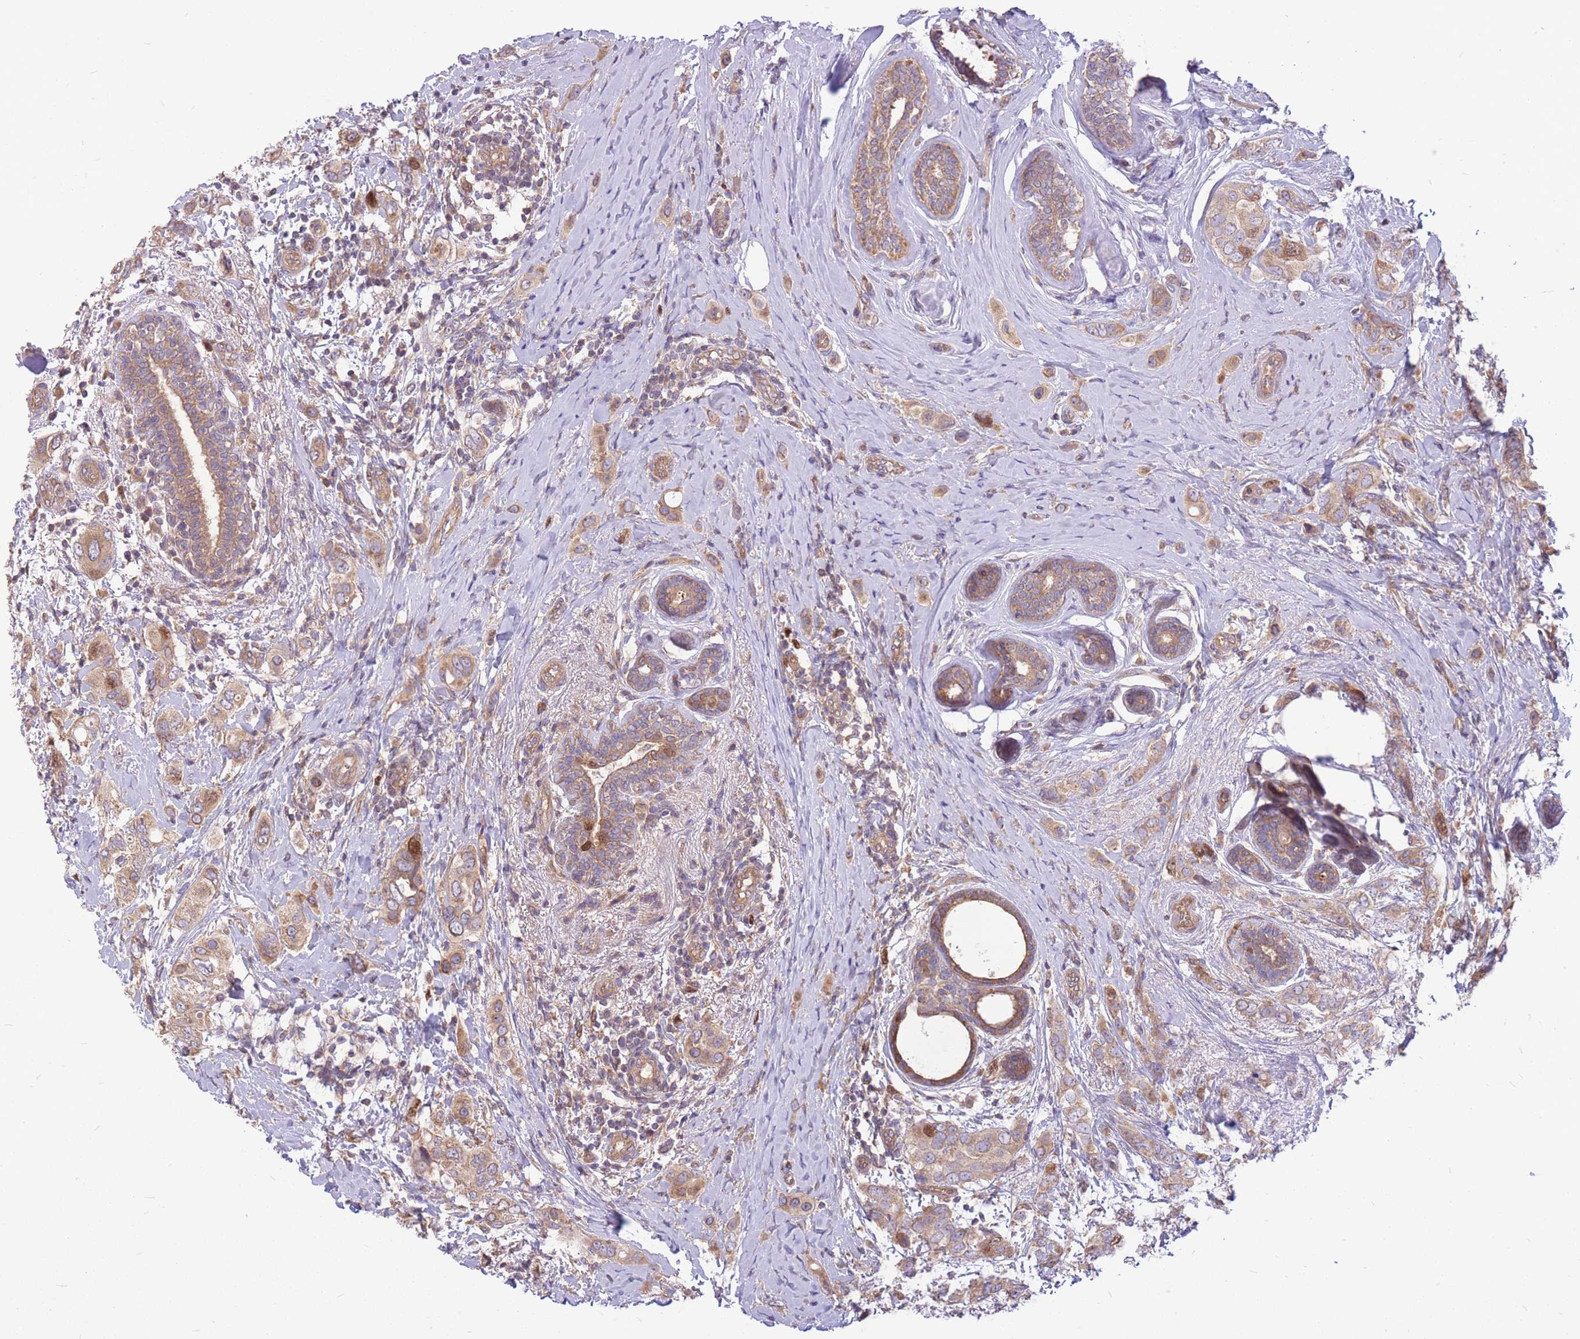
{"staining": {"intensity": "moderate", "quantity": ">75%", "location": "cytoplasmic/membranous,nuclear"}, "tissue": "breast cancer", "cell_type": "Tumor cells", "image_type": "cancer", "snomed": [{"axis": "morphology", "description": "Lobular carcinoma"}, {"axis": "topography", "description": "Breast"}], "caption": "DAB (3,3'-diaminobenzidine) immunohistochemical staining of human breast cancer reveals moderate cytoplasmic/membranous and nuclear protein expression in approximately >75% of tumor cells.", "gene": "GMNN", "patient": {"sex": "female", "age": 51}}